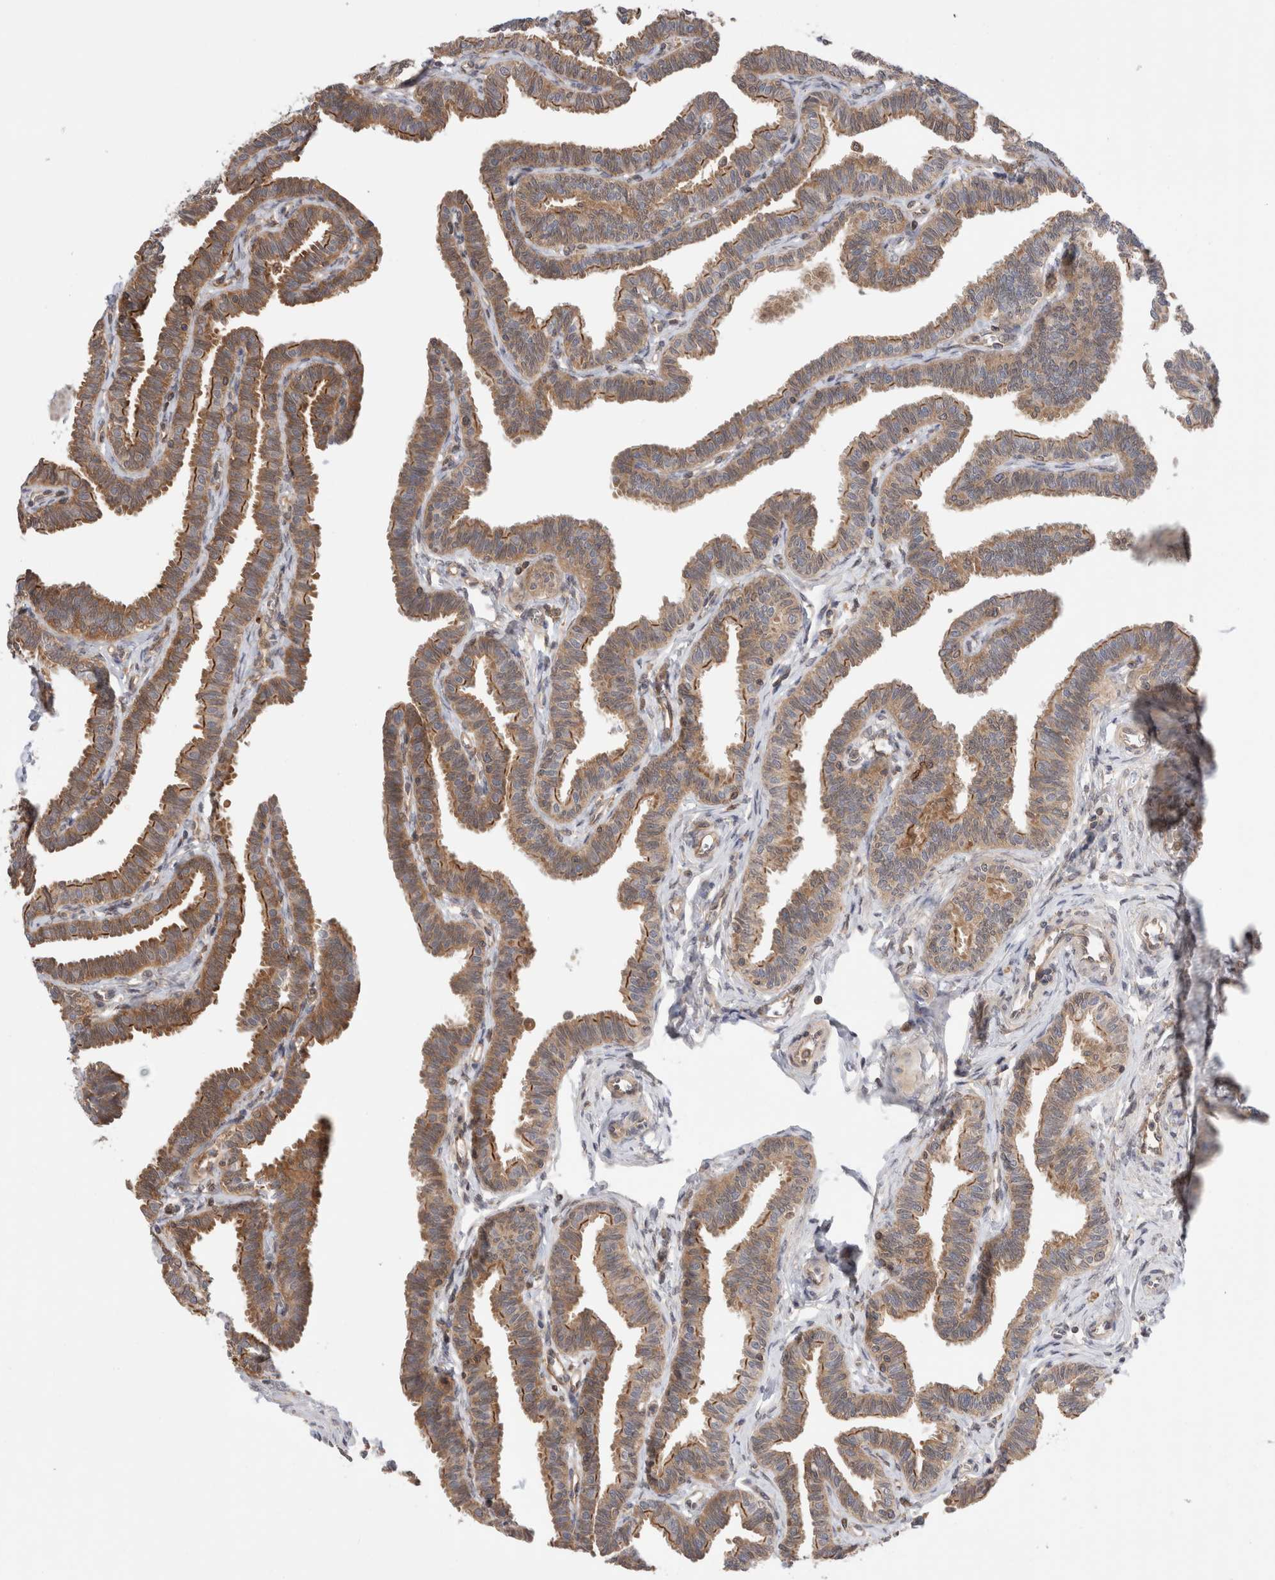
{"staining": {"intensity": "moderate", "quantity": ">75%", "location": "cytoplasmic/membranous"}, "tissue": "fallopian tube", "cell_type": "Glandular cells", "image_type": "normal", "snomed": [{"axis": "morphology", "description": "Normal tissue, NOS"}, {"axis": "topography", "description": "Fallopian tube"}, {"axis": "topography", "description": "Ovary"}], "caption": "Unremarkable fallopian tube exhibits moderate cytoplasmic/membranous staining in approximately >75% of glandular cells.", "gene": "NFKB1", "patient": {"sex": "female", "age": 23}}